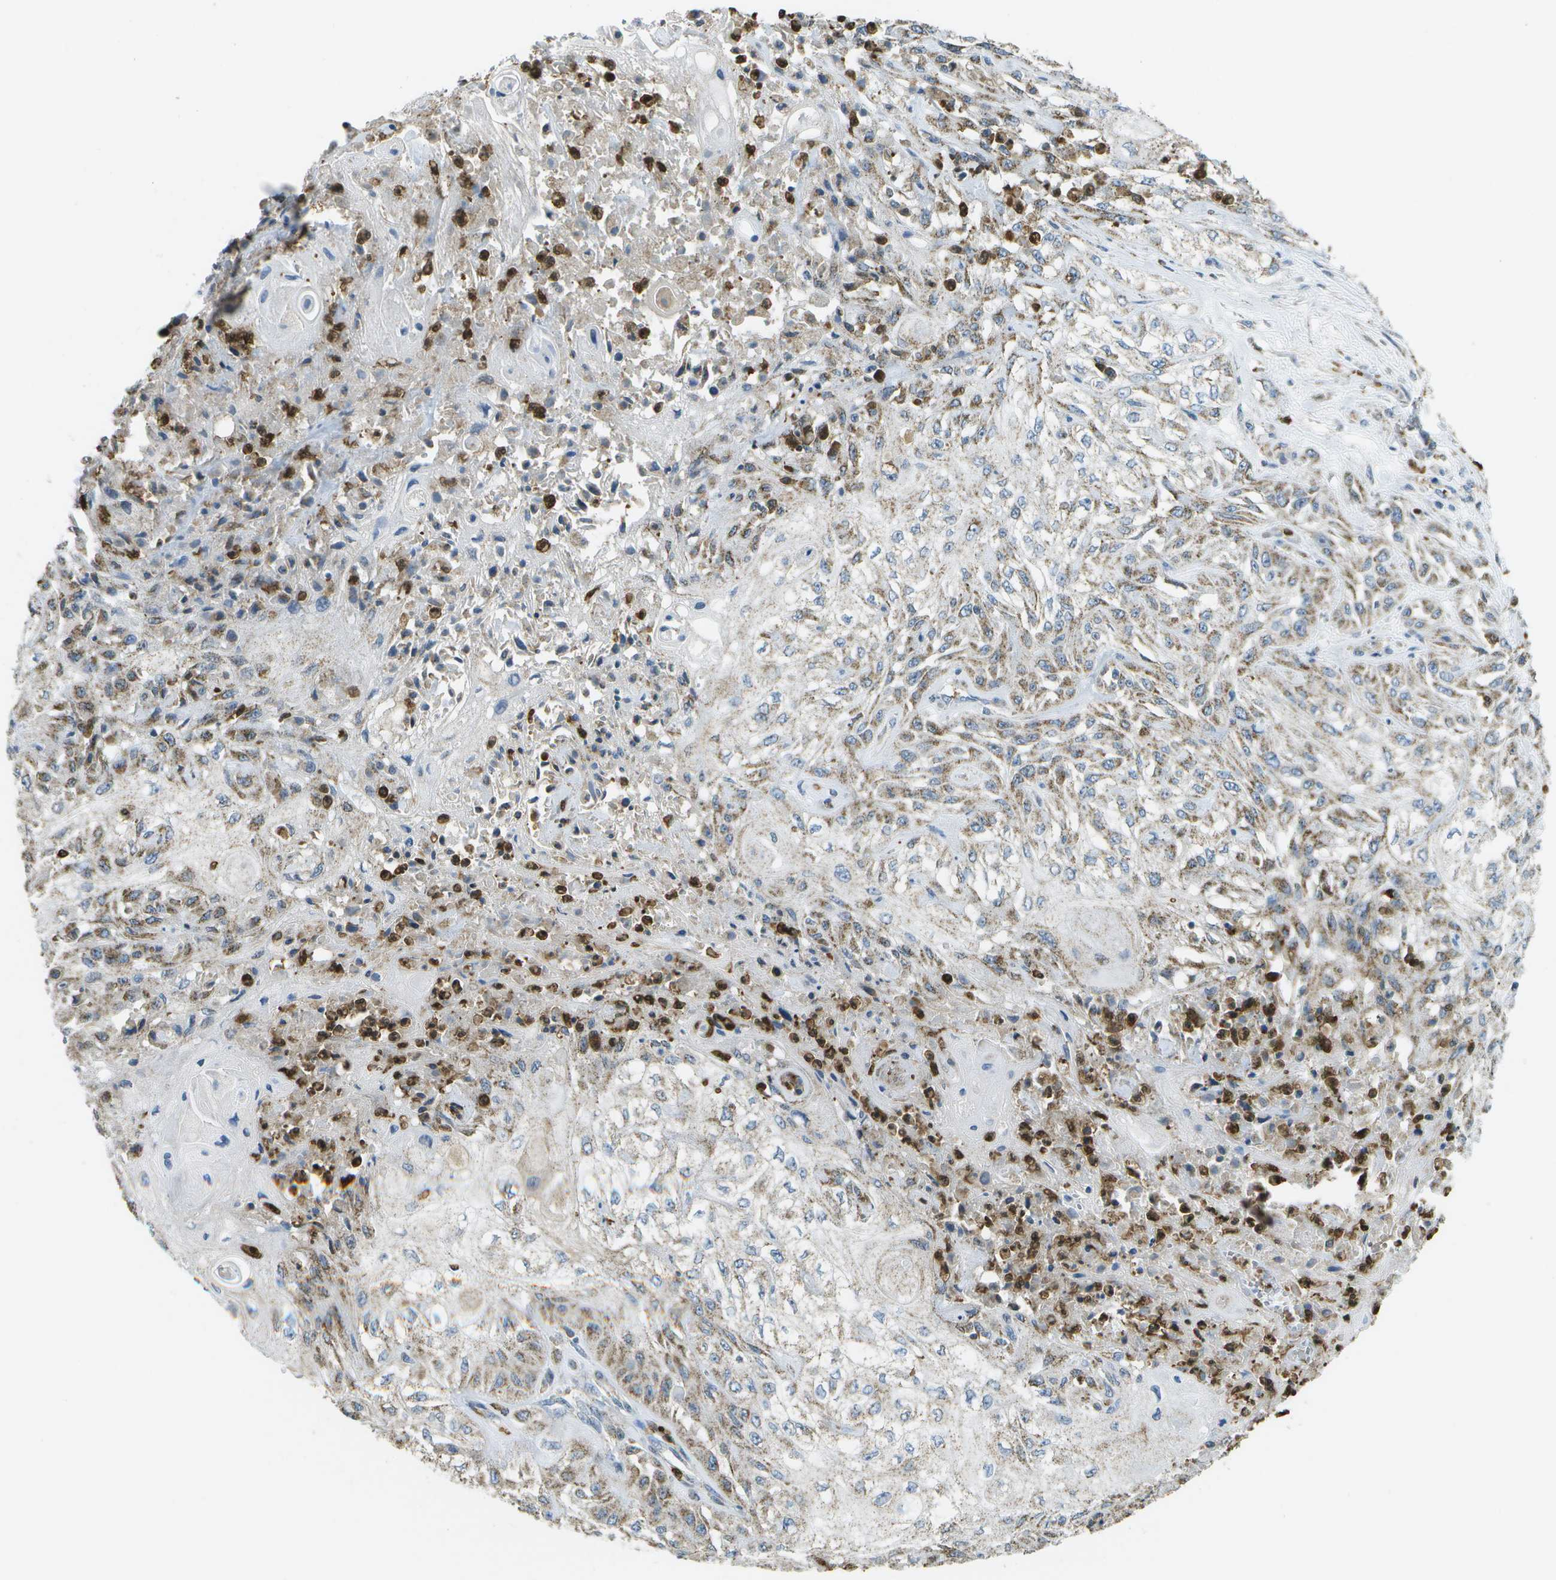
{"staining": {"intensity": "weak", "quantity": ">75%", "location": "cytoplasmic/membranous"}, "tissue": "skin cancer", "cell_type": "Tumor cells", "image_type": "cancer", "snomed": [{"axis": "morphology", "description": "Squamous cell carcinoma, NOS"}, {"axis": "morphology", "description": "Squamous cell carcinoma, metastatic, NOS"}, {"axis": "topography", "description": "Skin"}, {"axis": "topography", "description": "Lymph node"}], "caption": "Weak cytoplasmic/membranous staining is appreciated in approximately >75% of tumor cells in skin cancer (squamous cell carcinoma).", "gene": "CACHD1", "patient": {"sex": "male", "age": 75}}